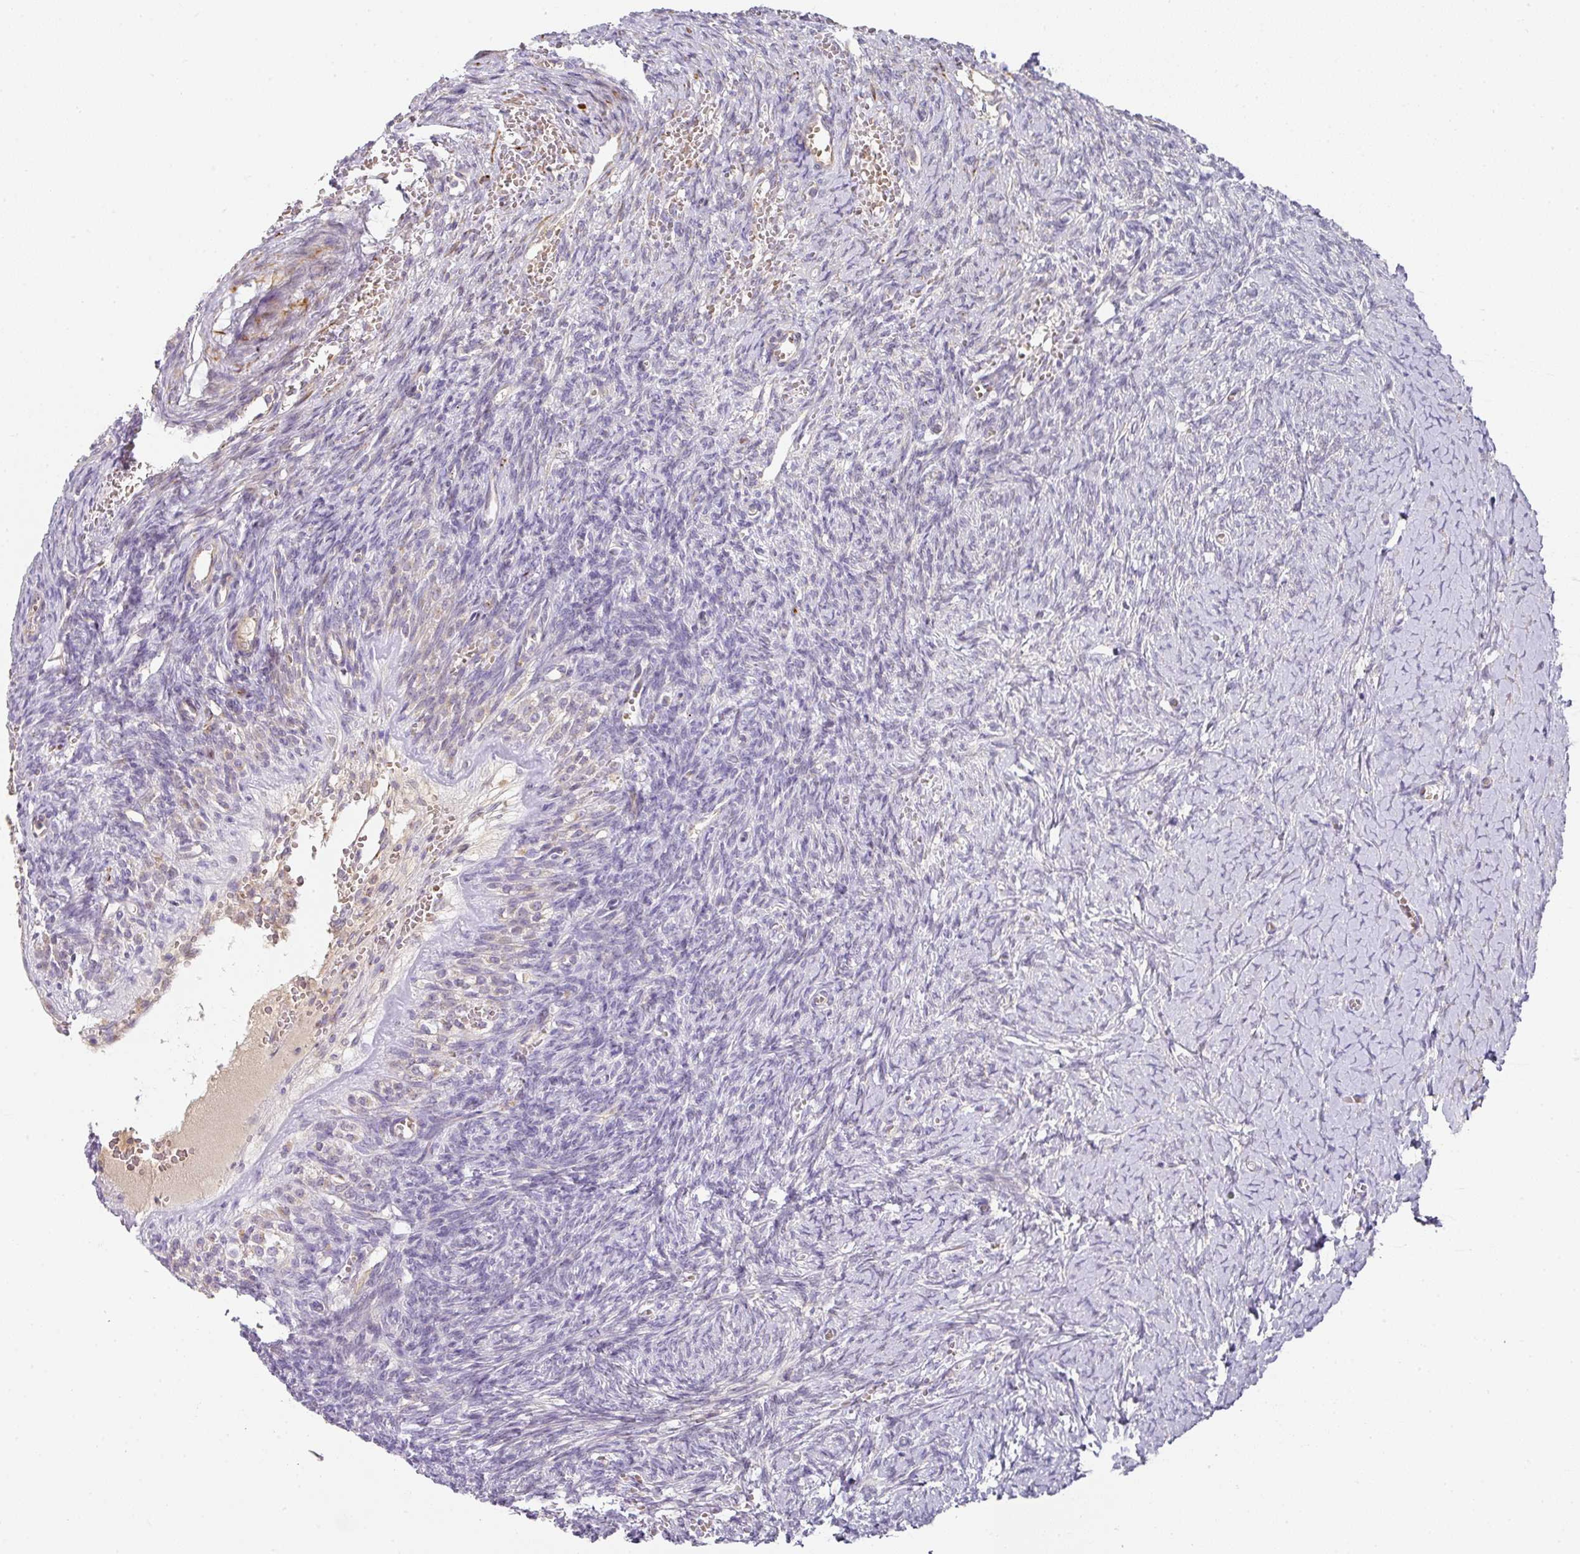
{"staining": {"intensity": "negative", "quantity": "none", "location": "none"}, "tissue": "ovary", "cell_type": "Ovarian stroma cells", "image_type": "normal", "snomed": [{"axis": "morphology", "description": "Normal tissue, NOS"}, {"axis": "topography", "description": "Ovary"}], "caption": "Immunohistochemistry (IHC) of normal human ovary shows no positivity in ovarian stroma cells. (Immunohistochemistry, brightfield microscopy, high magnification).", "gene": "TARM1", "patient": {"sex": "female", "age": 39}}